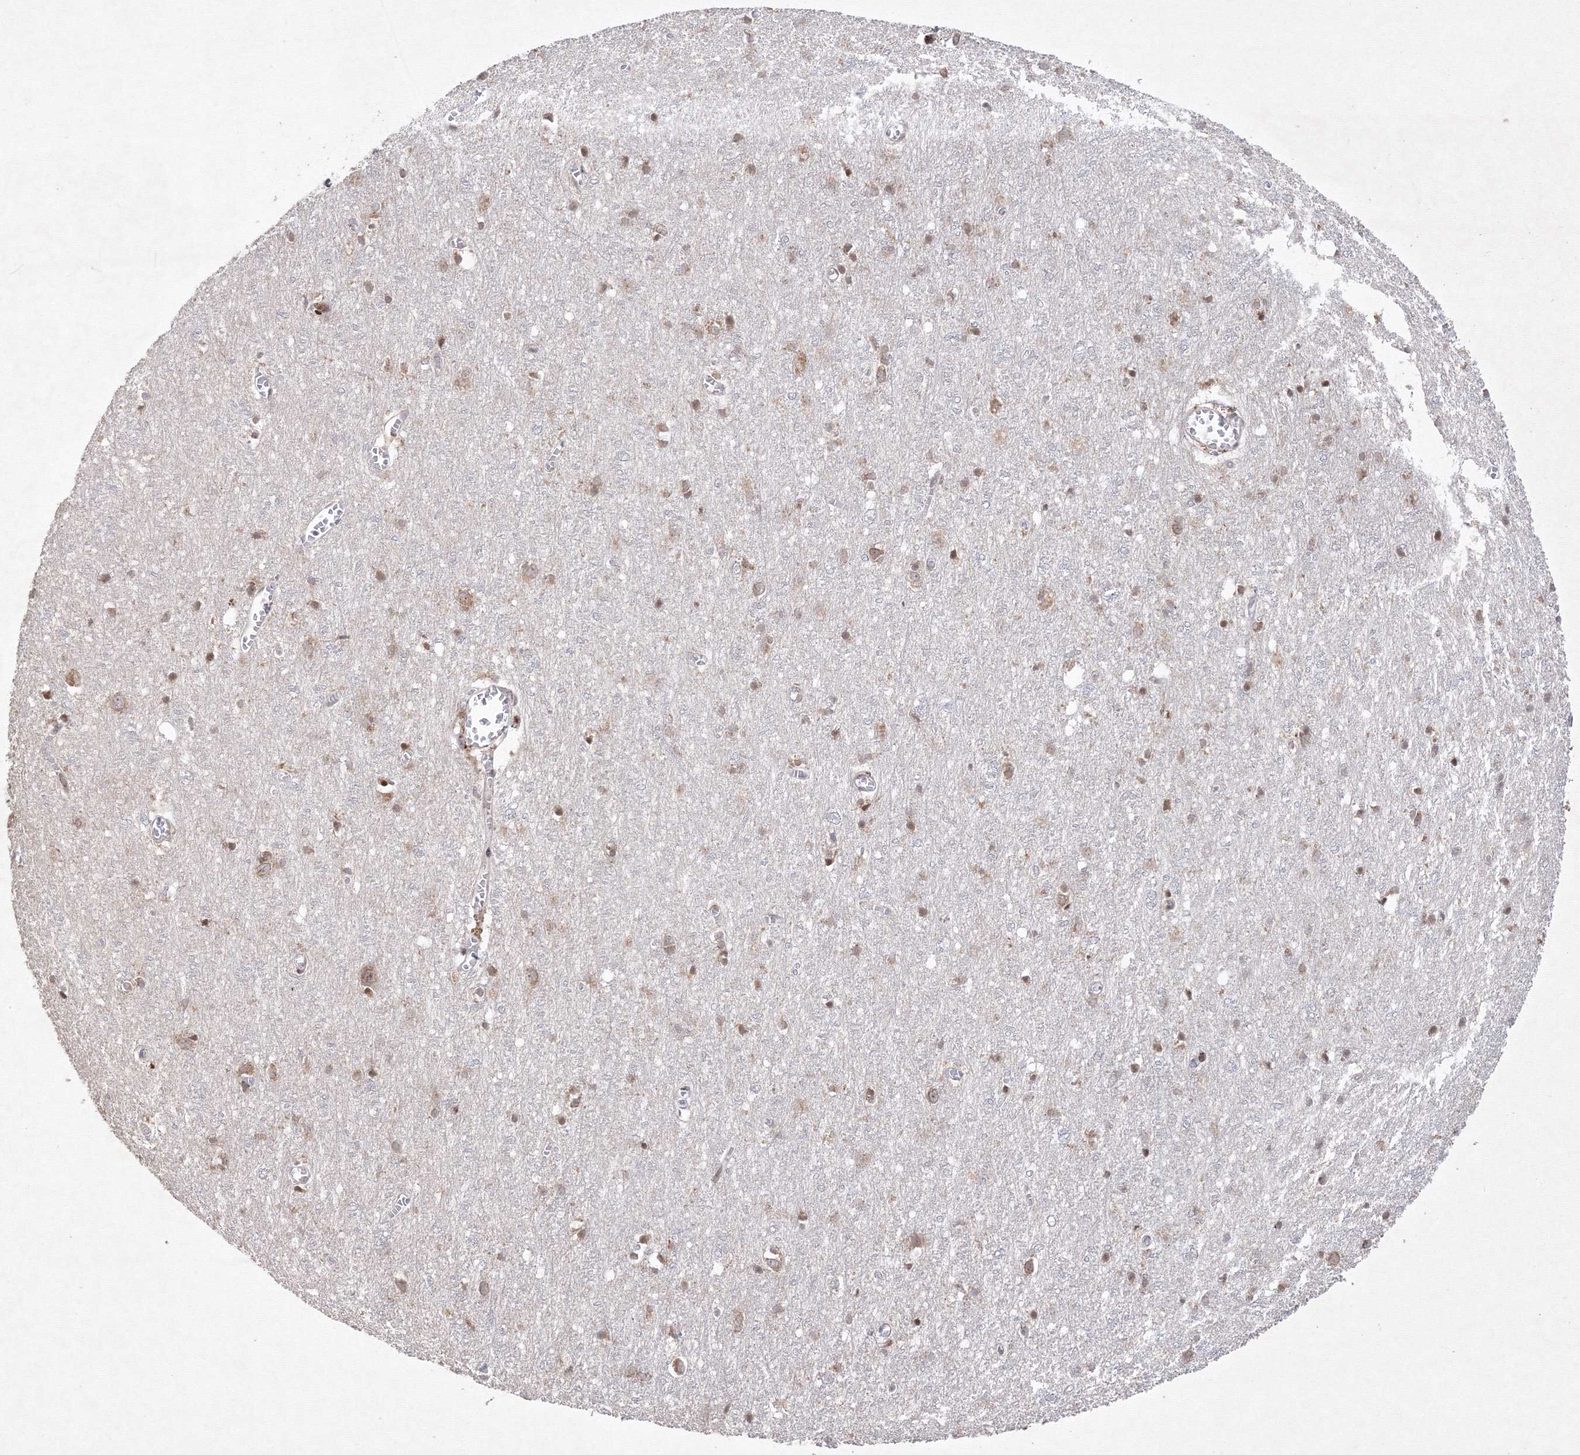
{"staining": {"intensity": "negative", "quantity": "none", "location": "none"}, "tissue": "cerebral cortex", "cell_type": "Endothelial cells", "image_type": "normal", "snomed": [{"axis": "morphology", "description": "Normal tissue, NOS"}, {"axis": "topography", "description": "Cerebral cortex"}], "caption": "IHC of unremarkable human cerebral cortex demonstrates no staining in endothelial cells.", "gene": "MKRN2", "patient": {"sex": "female", "age": 64}}